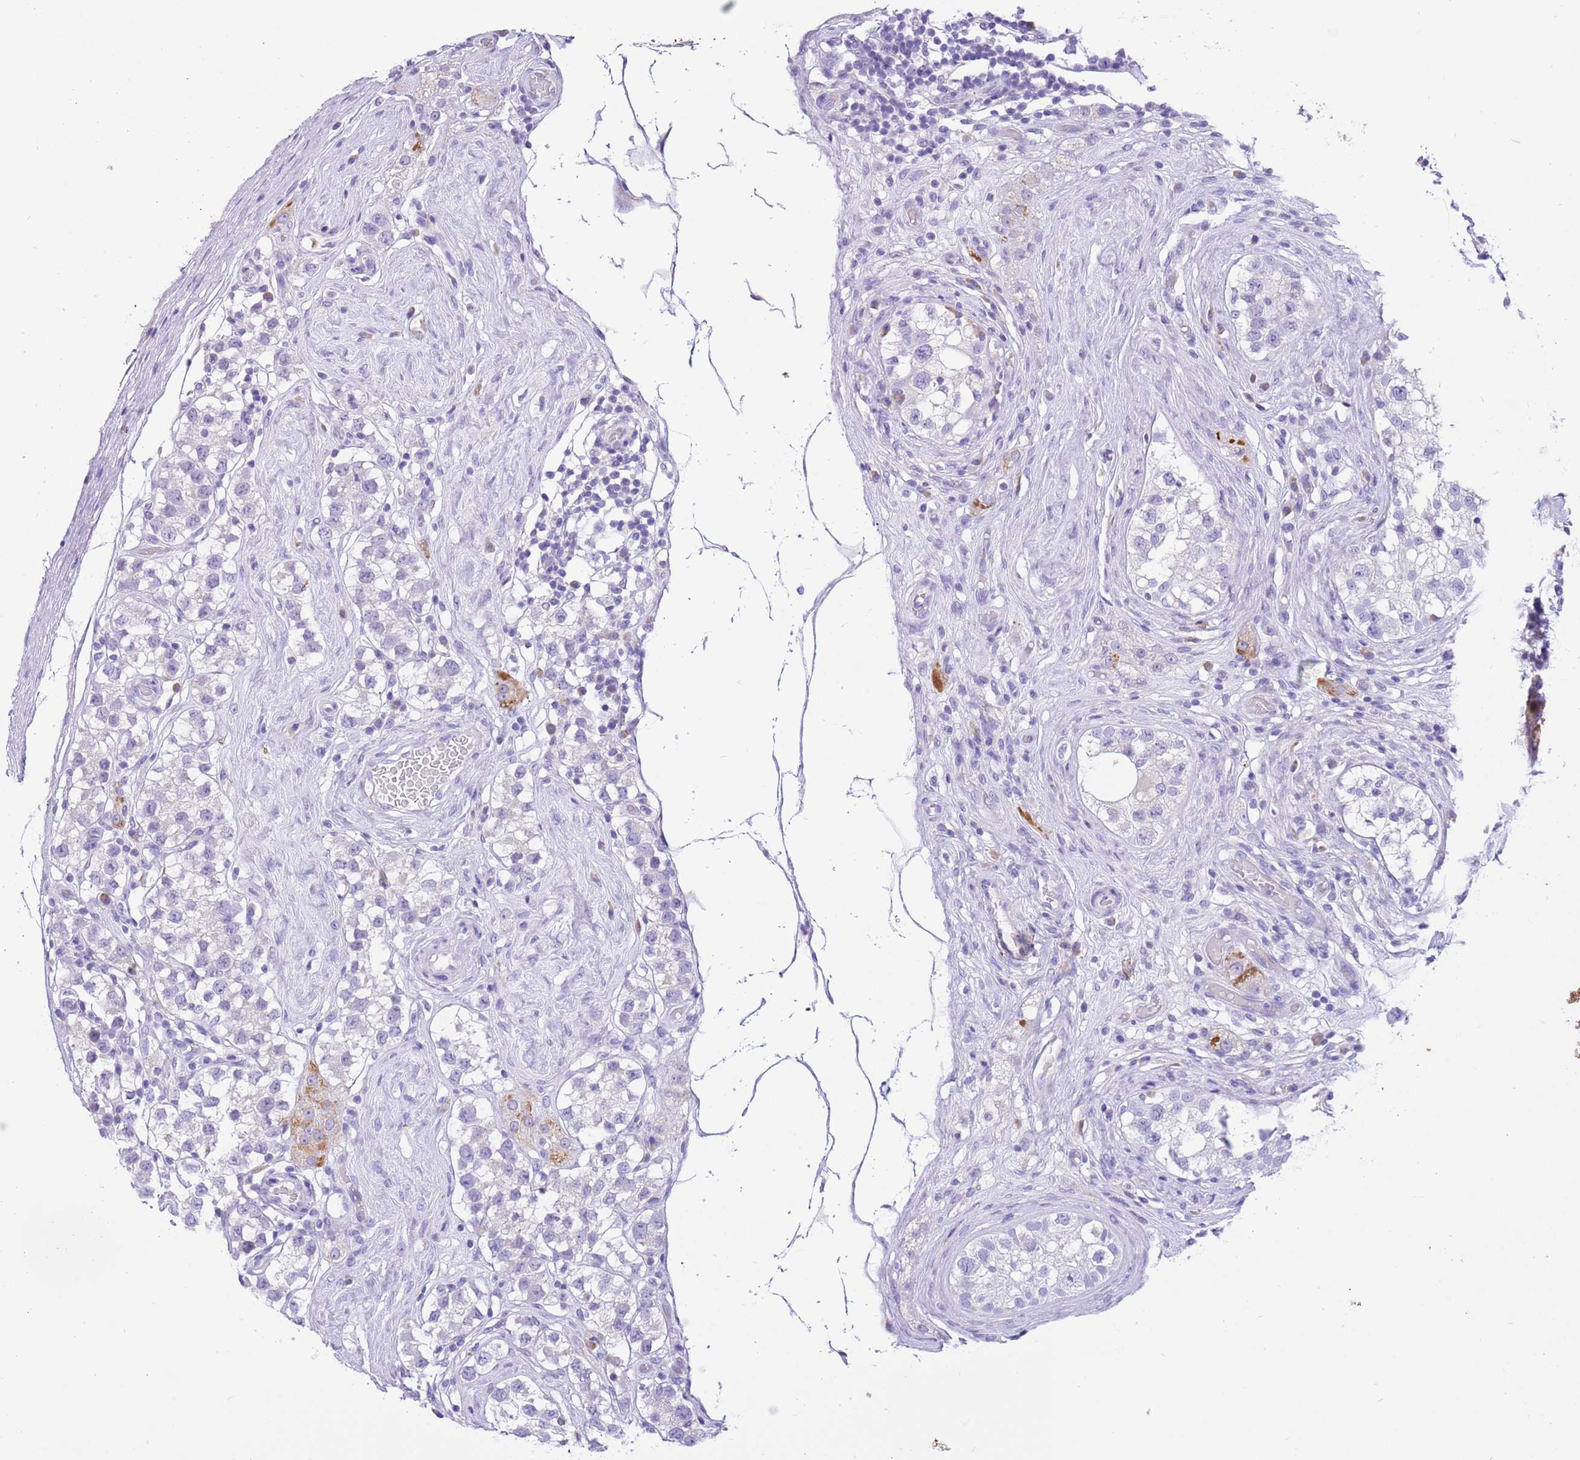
{"staining": {"intensity": "negative", "quantity": "none", "location": "none"}, "tissue": "testis cancer", "cell_type": "Tumor cells", "image_type": "cancer", "snomed": [{"axis": "morphology", "description": "Seminoma, NOS"}, {"axis": "topography", "description": "Testis"}], "caption": "Tumor cells are negative for brown protein staining in seminoma (testis).", "gene": "R3HDM4", "patient": {"sex": "male", "age": 34}}